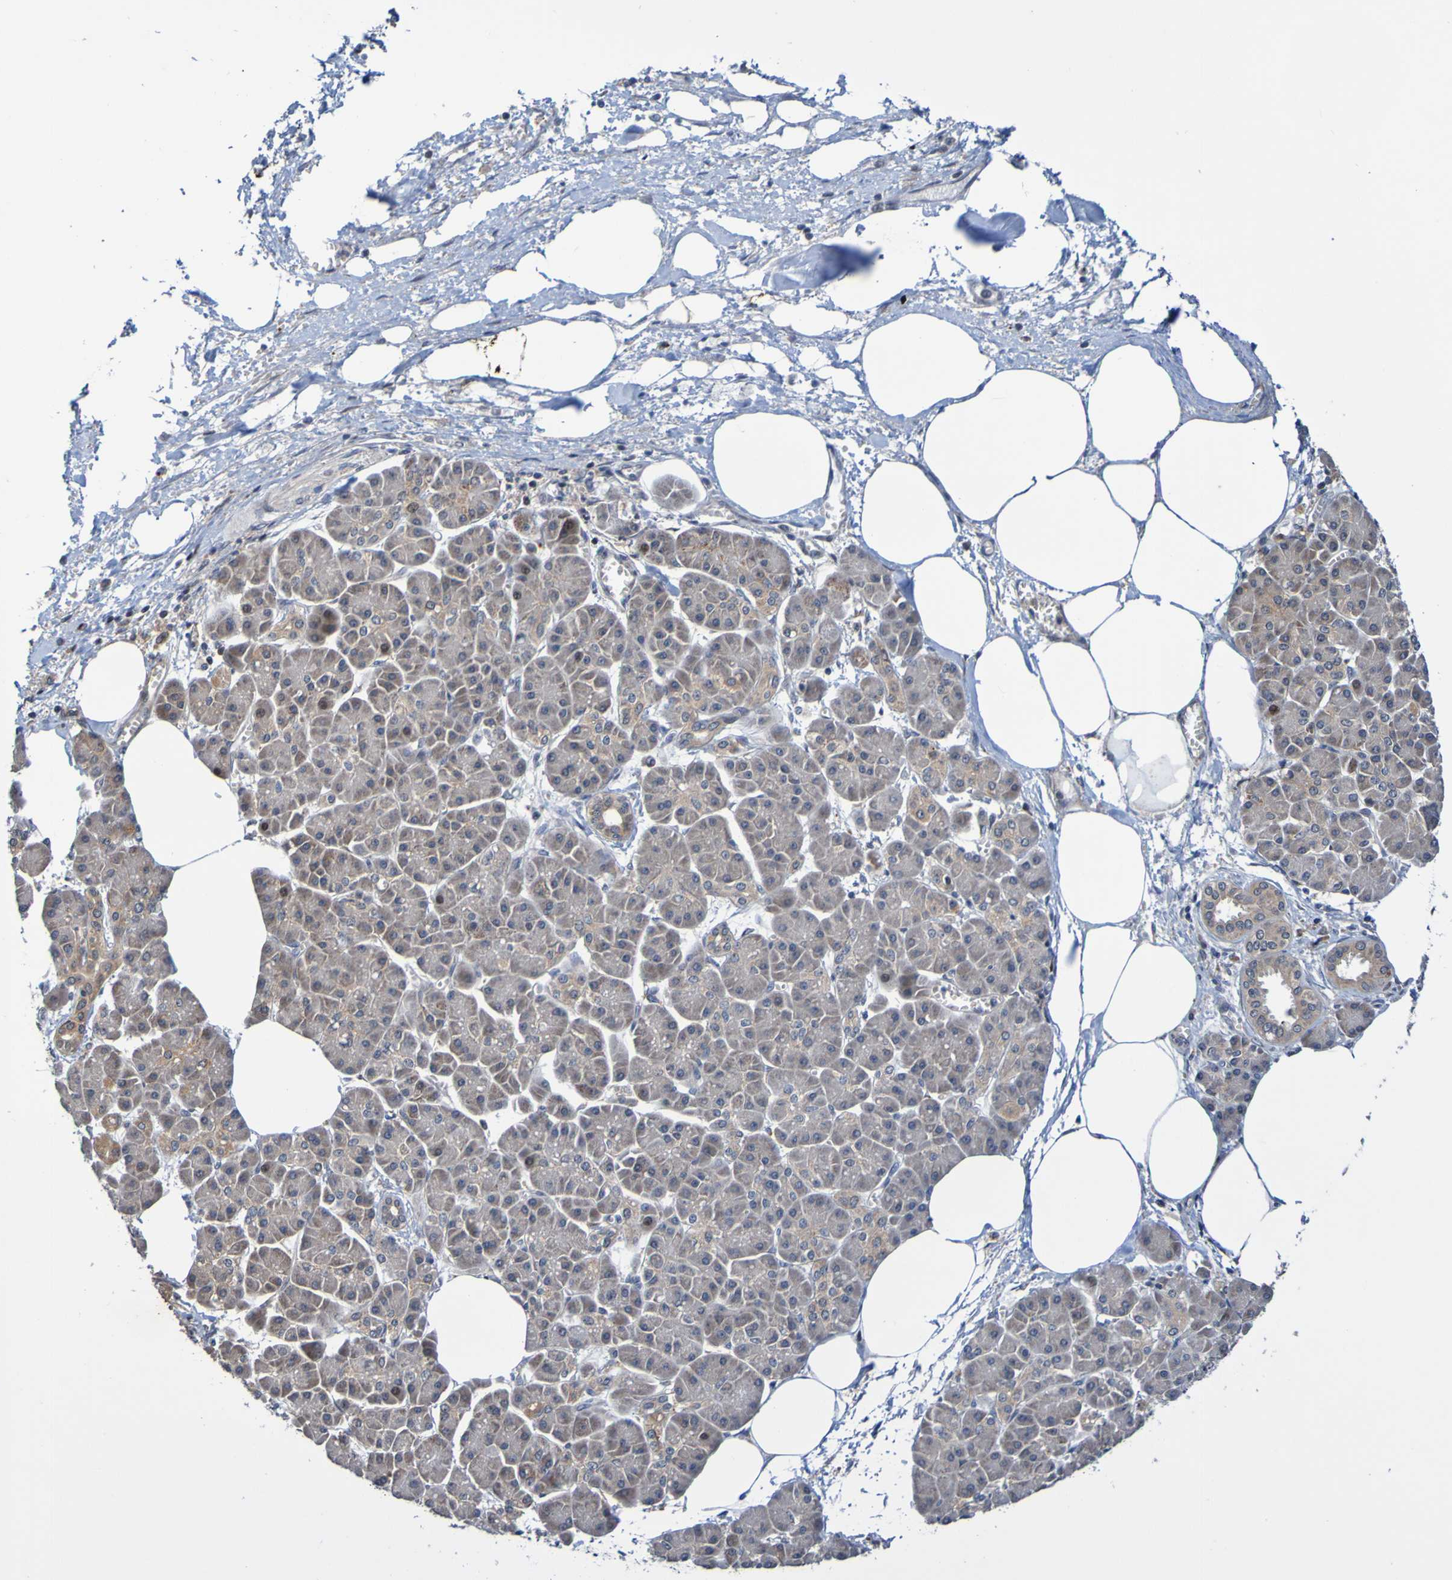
{"staining": {"intensity": "moderate", "quantity": ">75%", "location": "cytoplasmic/membranous"}, "tissue": "pancreatic cancer", "cell_type": "Tumor cells", "image_type": "cancer", "snomed": [{"axis": "morphology", "description": "Adenocarcinoma, NOS"}, {"axis": "topography", "description": "Pancreas"}], "caption": "Pancreatic cancer (adenocarcinoma) was stained to show a protein in brown. There is medium levels of moderate cytoplasmic/membranous positivity in about >75% of tumor cells.", "gene": "AXIN1", "patient": {"sex": "female", "age": 70}}